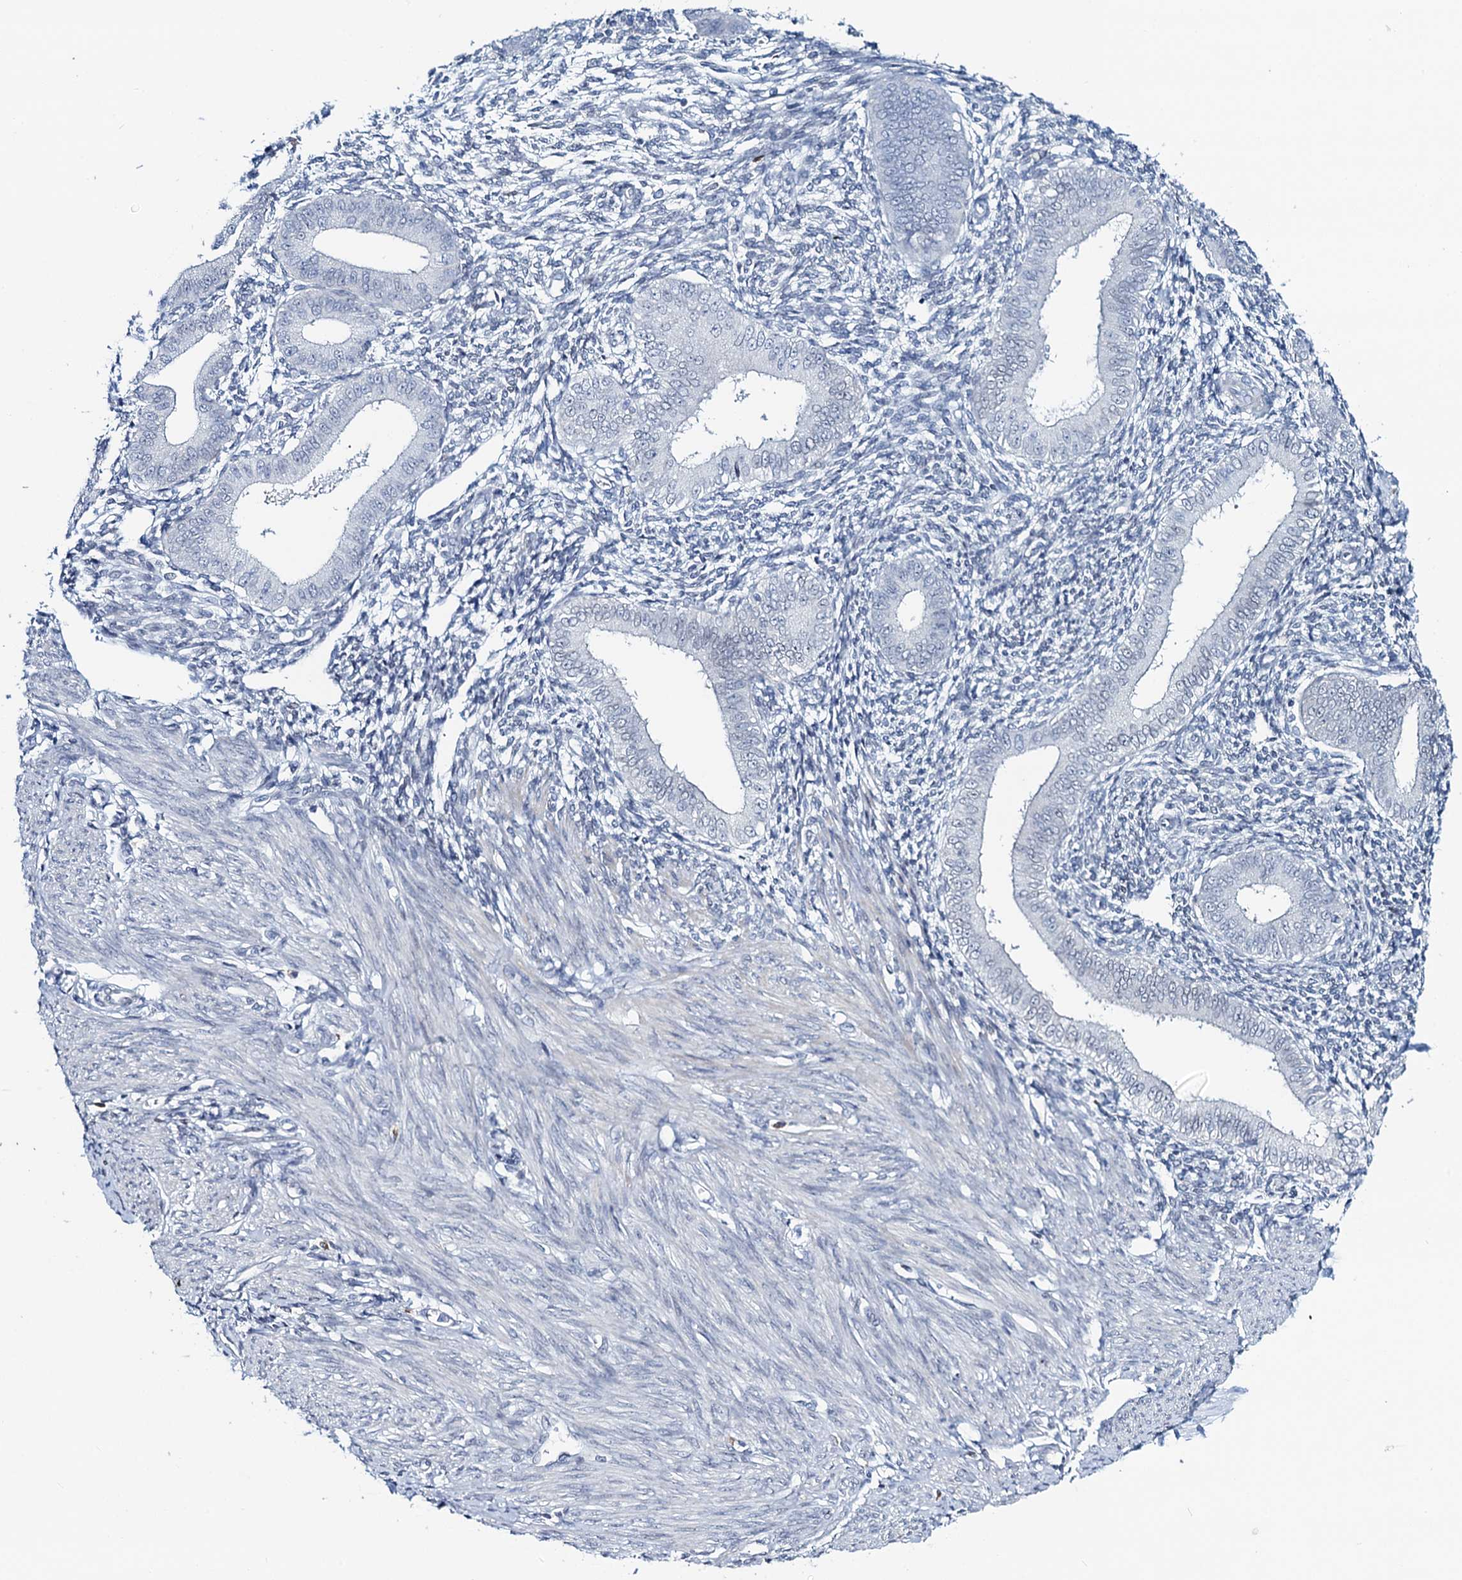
{"staining": {"intensity": "negative", "quantity": "none", "location": "none"}, "tissue": "endometrium", "cell_type": "Cells in endometrial stroma", "image_type": "normal", "snomed": [{"axis": "morphology", "description": "Normal tissue, NOS"}, {"axis": "topography", "description": "Uterus"}, {"axis": "topography", "description": "Endometrium"}], "caption": "Photomicrograph shows no significant protein expression in cells in endometrial stroma of normal endometrium.", "gene": "TOX3", "patient": {"sex": "female", "age": 48}}